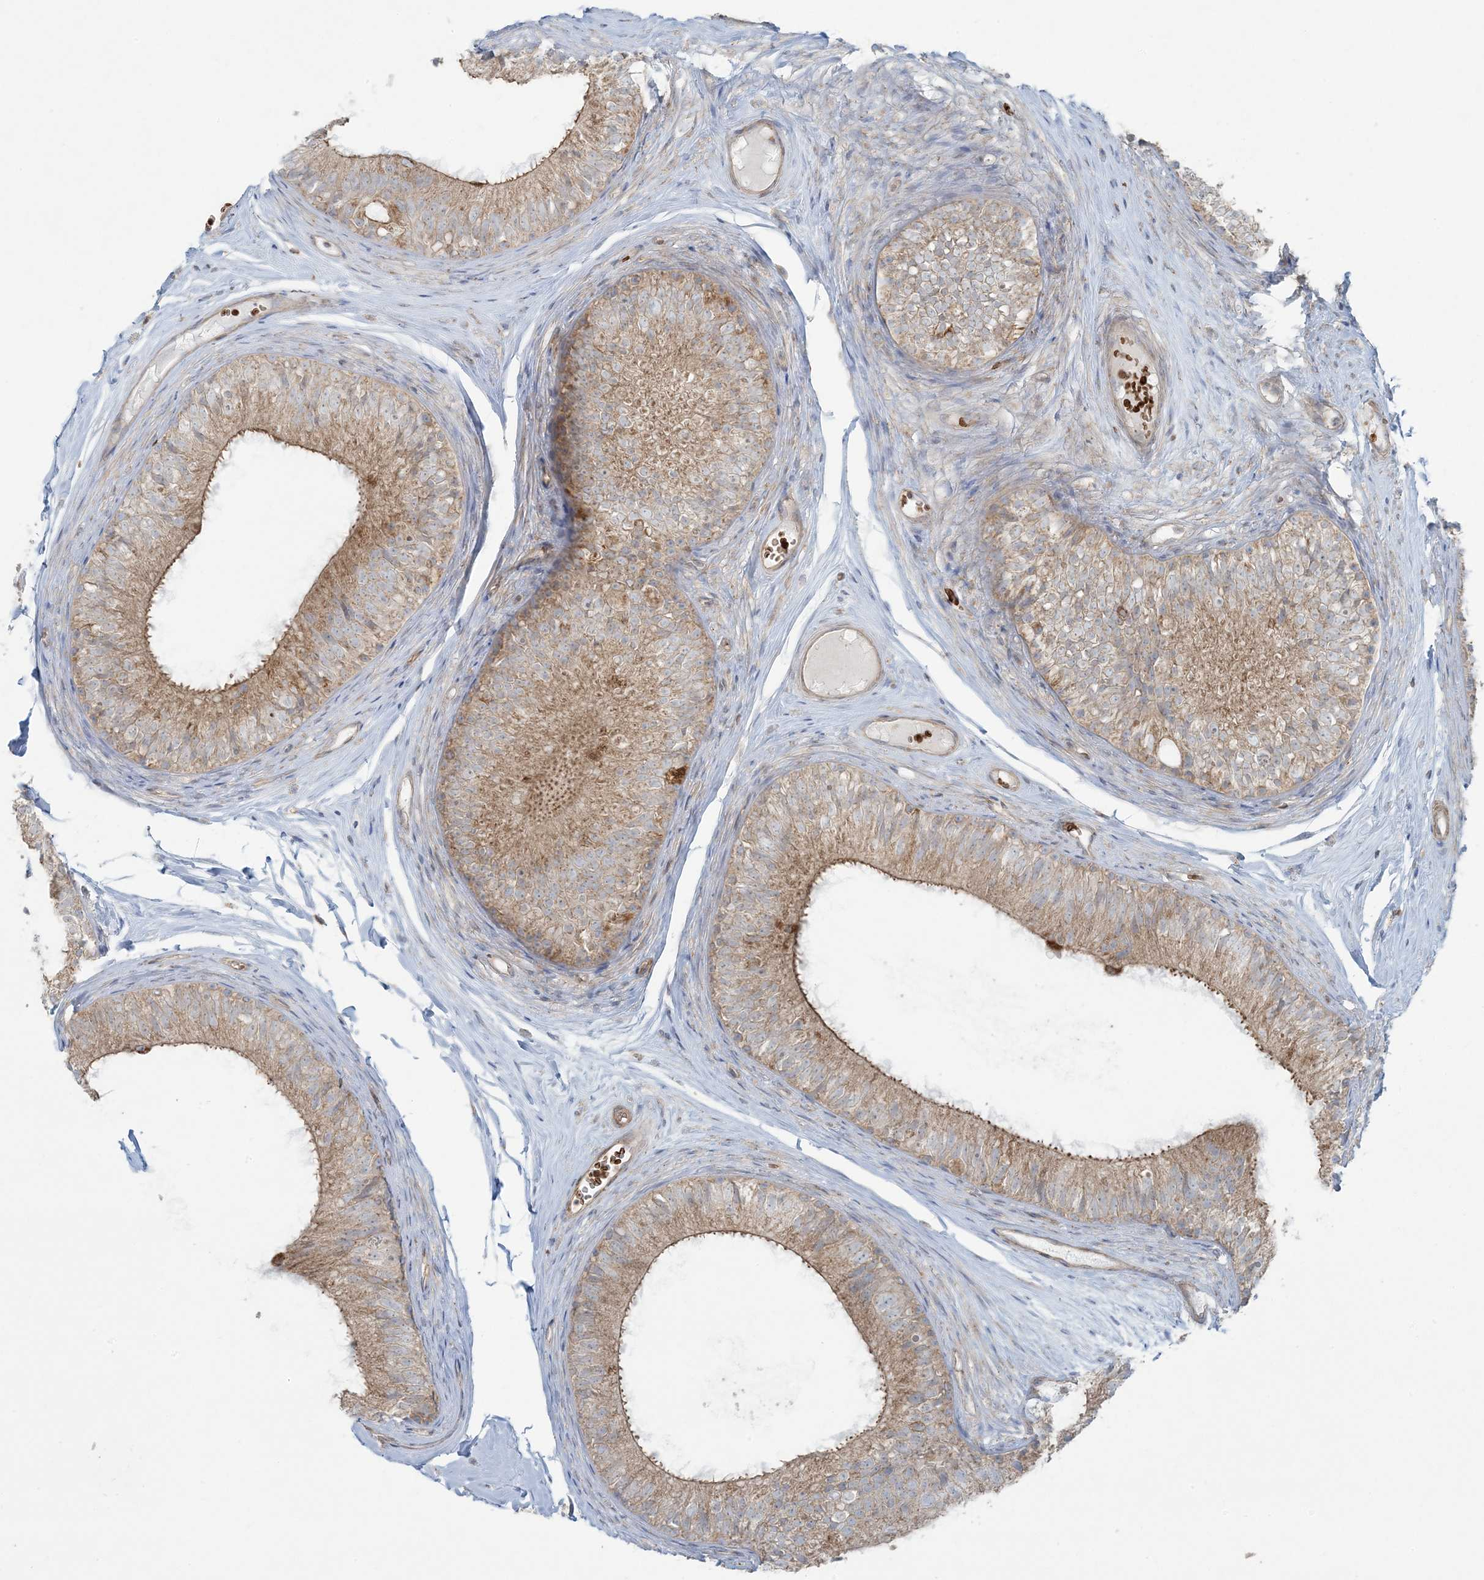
{"staining": {"intensity": "moderate", "quantity": ">75%", "location": "cytoplasmic/membranous"}, "tissue": "epididymis", "cell_type": "Glandular cells", "image_type": "normal", "snomed": [{"axis": "morphology", "description": "Normal tissue, NOS"}, {"axis": "morphology", "description": "Seminoma in situ"}, {"axis": "topography", "description": "Testis"}, {"axis": "topography", "description": "Epididymis"}], "caption": "Moderate cytoplasmic/membranous protein positivity is present in approximately >75% of glandular cells in epididymis.", "gene": "PIK3R4", "patient": {"sex": "male", "age": 28}}